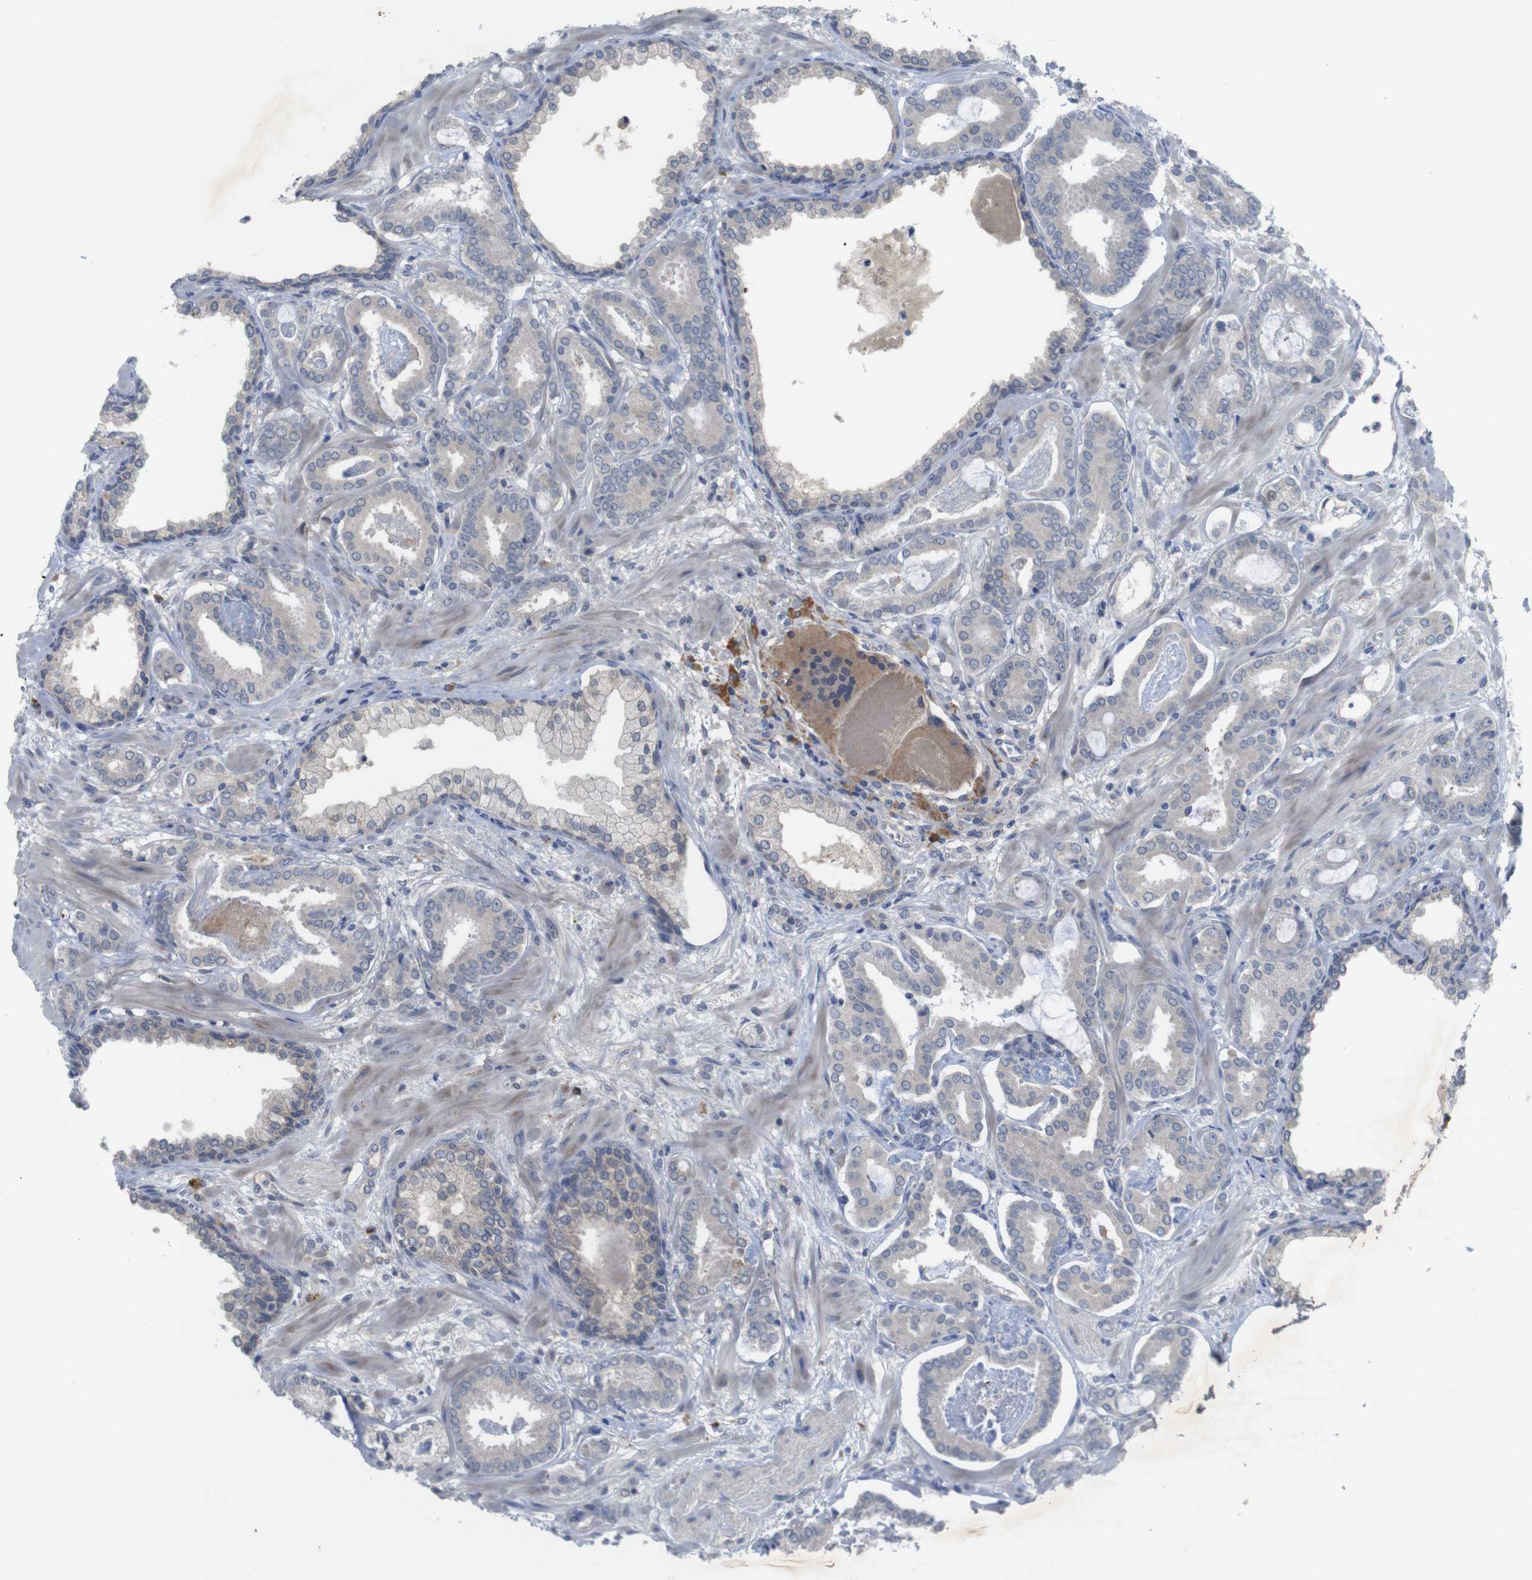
{"staining": {"intensity": "negative", "quantity": "none", "location": "none"}, "tissue": "prostate cancer", "cell_type": "Tumor cells", "image_type": "cancer", "snomed": [{"axis": "morphology", "description": "Adenocarcinoma, Low grade"}, {"axis": "topography", "description": "Prostate"}], "caption": "Human low-grade adenocarcinoma (prostate) stained for a protein using immunohistochemistry shows no staining in tumor cells.", "gene": "BCAR3", "patient": {"sex": "male", "age": 53}}